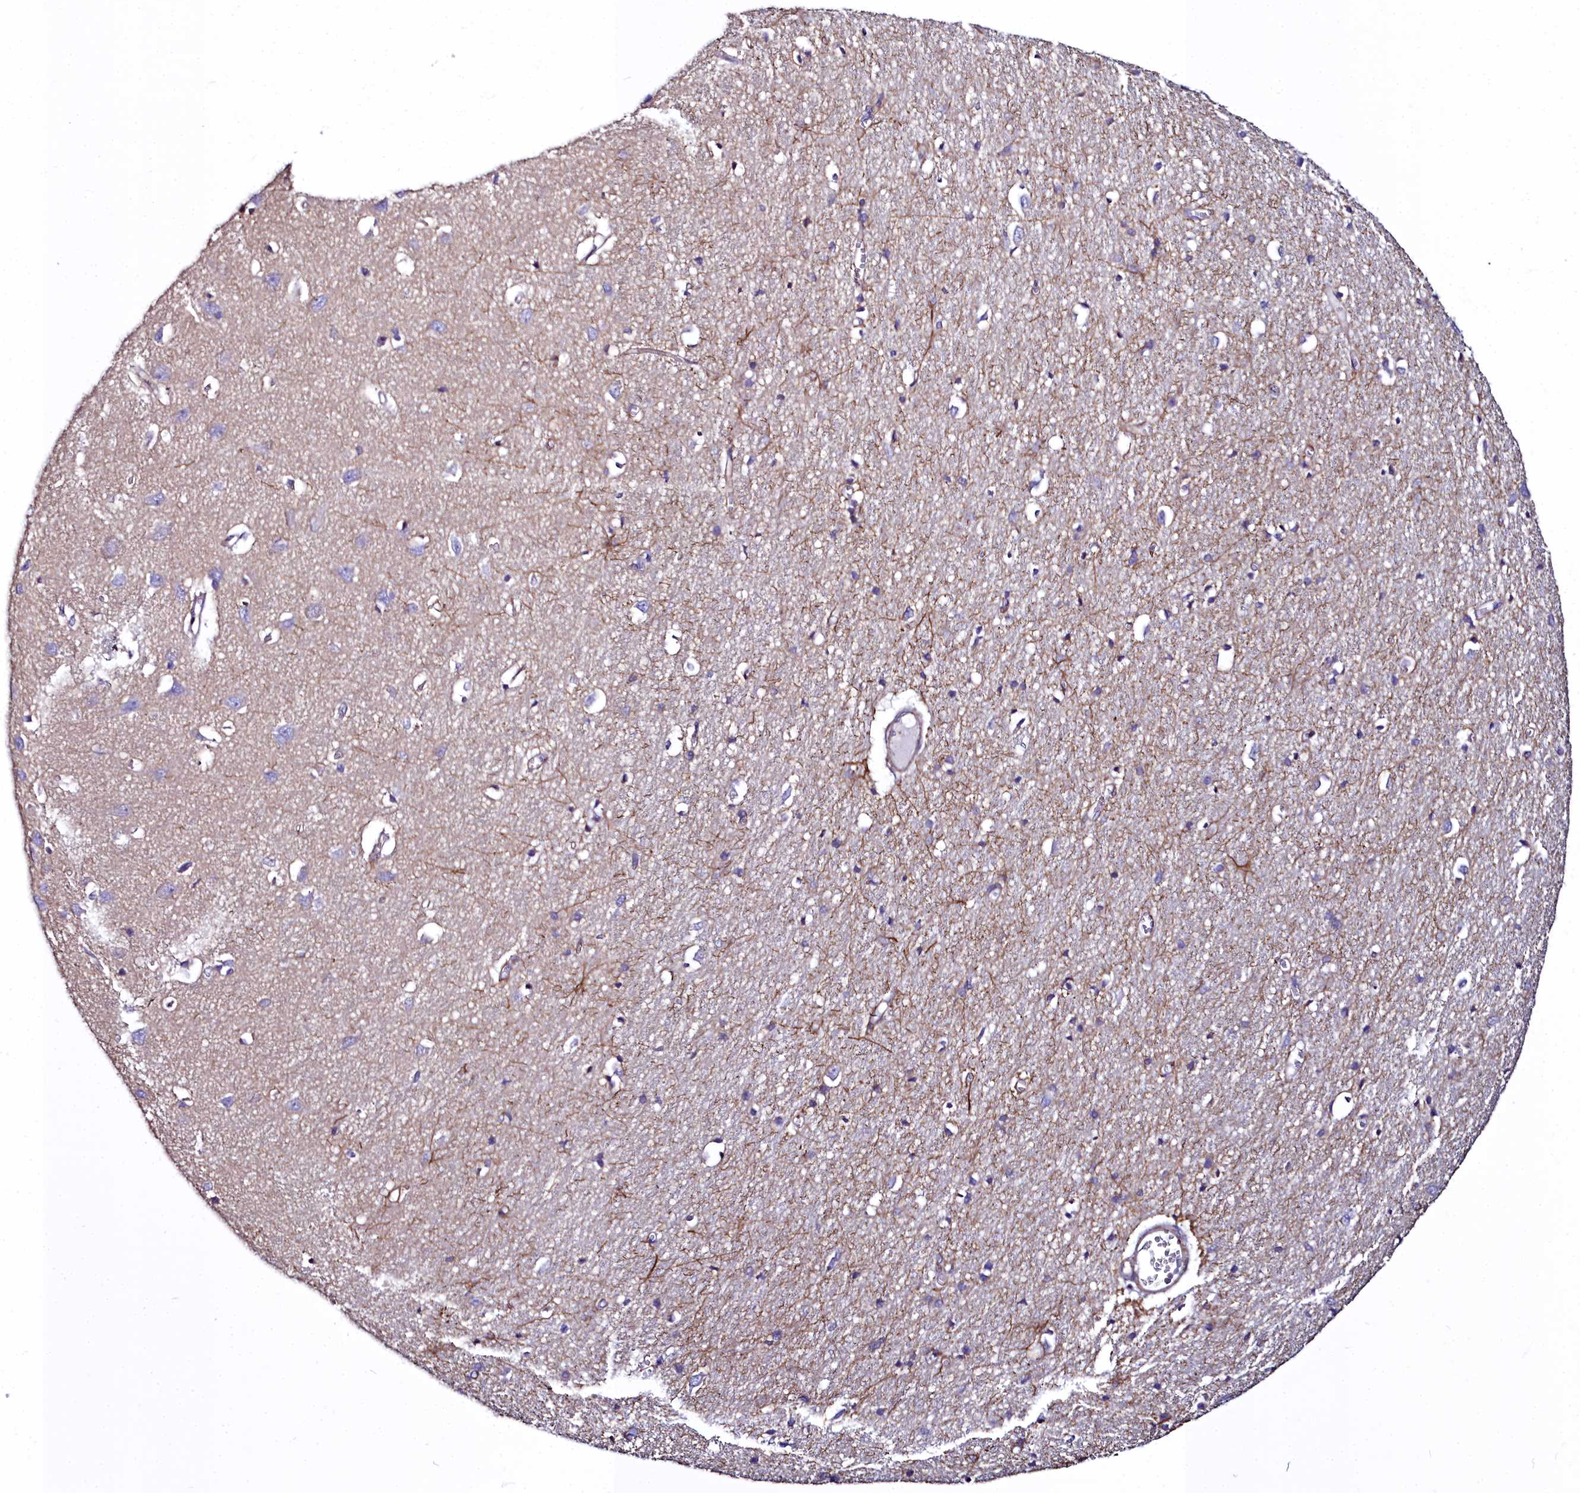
{"staining": {"intensity": "moderate", "quantity": "25%-75%", "location": "cytoplasmic/membranous"}, "tissue": "cerebral cortex", "cell_type": "Endothelial cells", "image_type": "normal", "snomed": [{"axis": "morphology", "description": "Normal tissue, NOS"}, {"axis": "topography", "description": "Cerebral cortex"}], "caption": "Immunohistochemistry (IHC) histopathology image of normal cerebral cortex: human cerebral cortex stained using IHC demonstrates medium levels of moderate protein expression localized specifically in the cytoplasmic/membranous of endothelial cells, appearing as a cytoplasmic/membranous brown color.", "gene": "FADS3", "patient": {"sex": "female", "age": 64}}